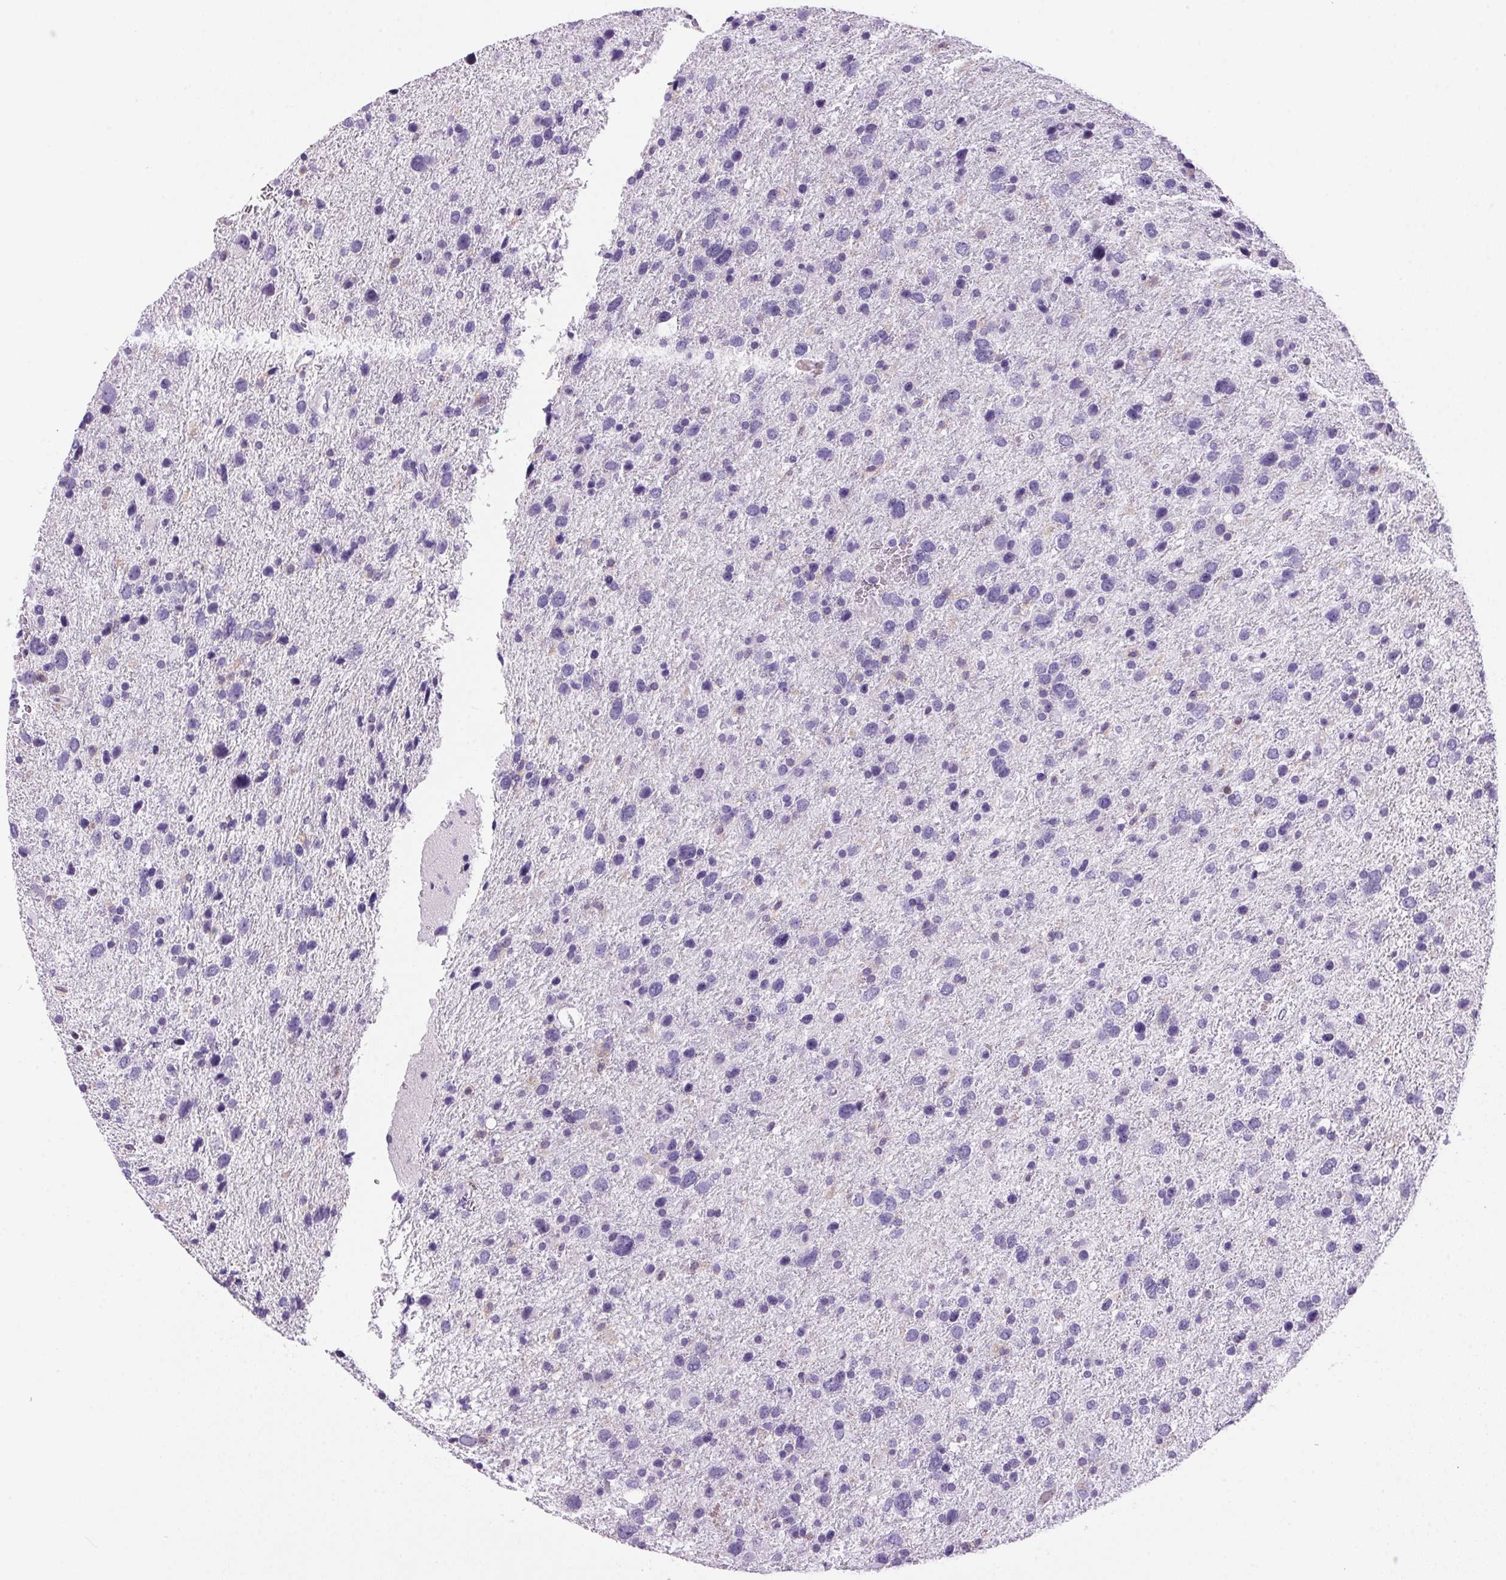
{"staining": {"intensity": "negative", "quantity": "none", "location": "none"}, "tissue": "glioma", "cell_type": "Tumor cells", "image_type": "cancer", "snomed": [{"axis": "morphology", "description": "Glioma, malignant, Low grade"}, {"axis": "topography", "description": "Brain"}], "caption": "The immunohistochemistry photomicrograph has no significant expression in tumor cells of glioma tissue.", "gene": "S100A2", "patient": {"sex": "female", "age": 55}}